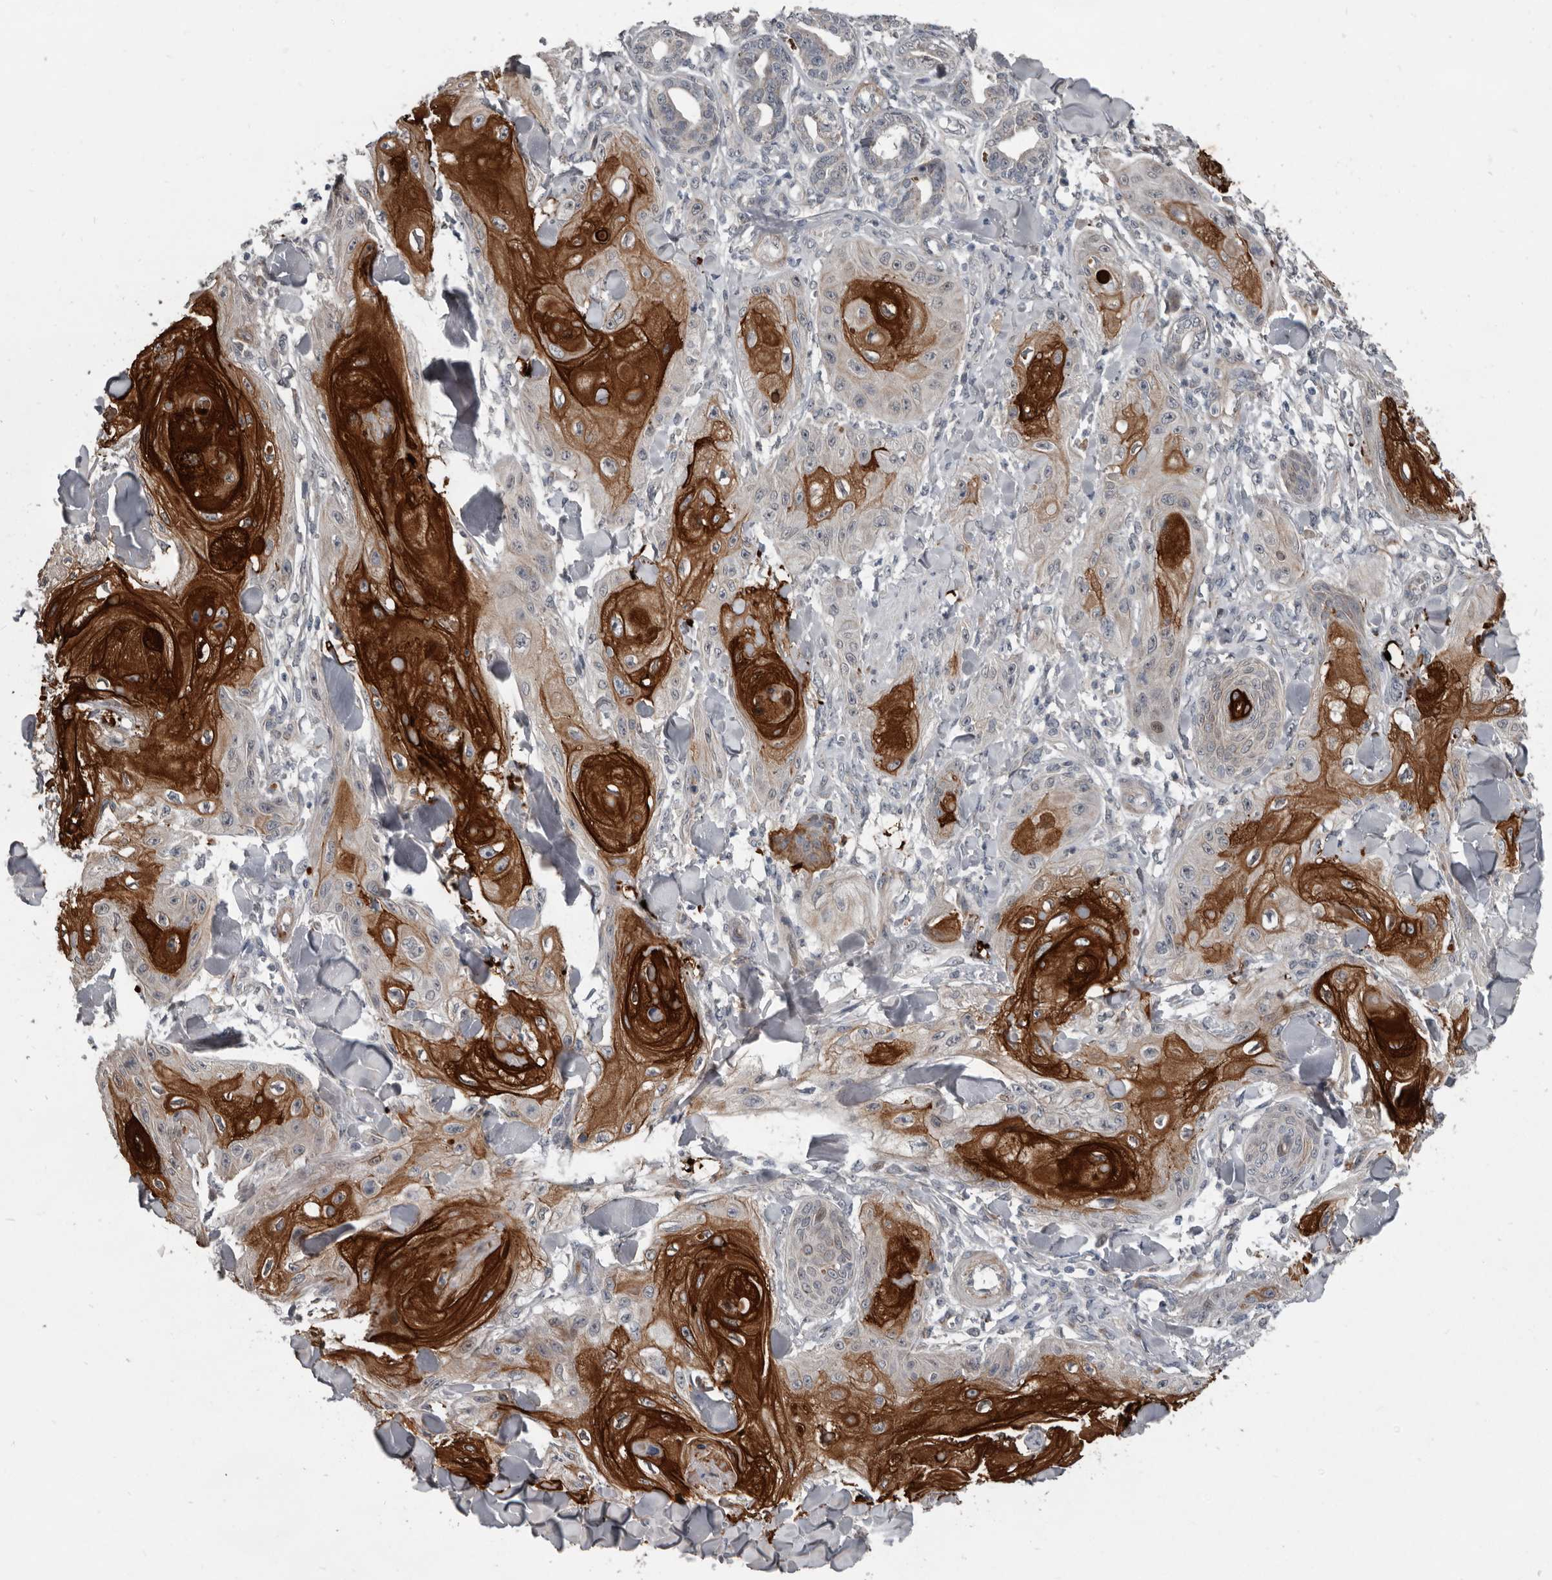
{"staining": {"intensity": "strong", "quantity": ">75%", "location": "cytoplasmic/membranous"}, "tissue": "skin cancer", "cell_type": "Tumor cells", "image_type": "cancer", "snomed": [{"axis": "morphology", "description": "Squamous cell carcinoma, NOS"}, {"axis": "topography", "description": "Skin"}], "caption": "Tumor cells demonstrate high levels of strong cytoplasmic/membranous positivity in about >75% of cells in human skin squamous cell carcinoma. The protein of interest is shown in brown color, while the nuclei are stained blue.", "gene": "C1orf216", "patient": {"sex": "male", "age": 74}}